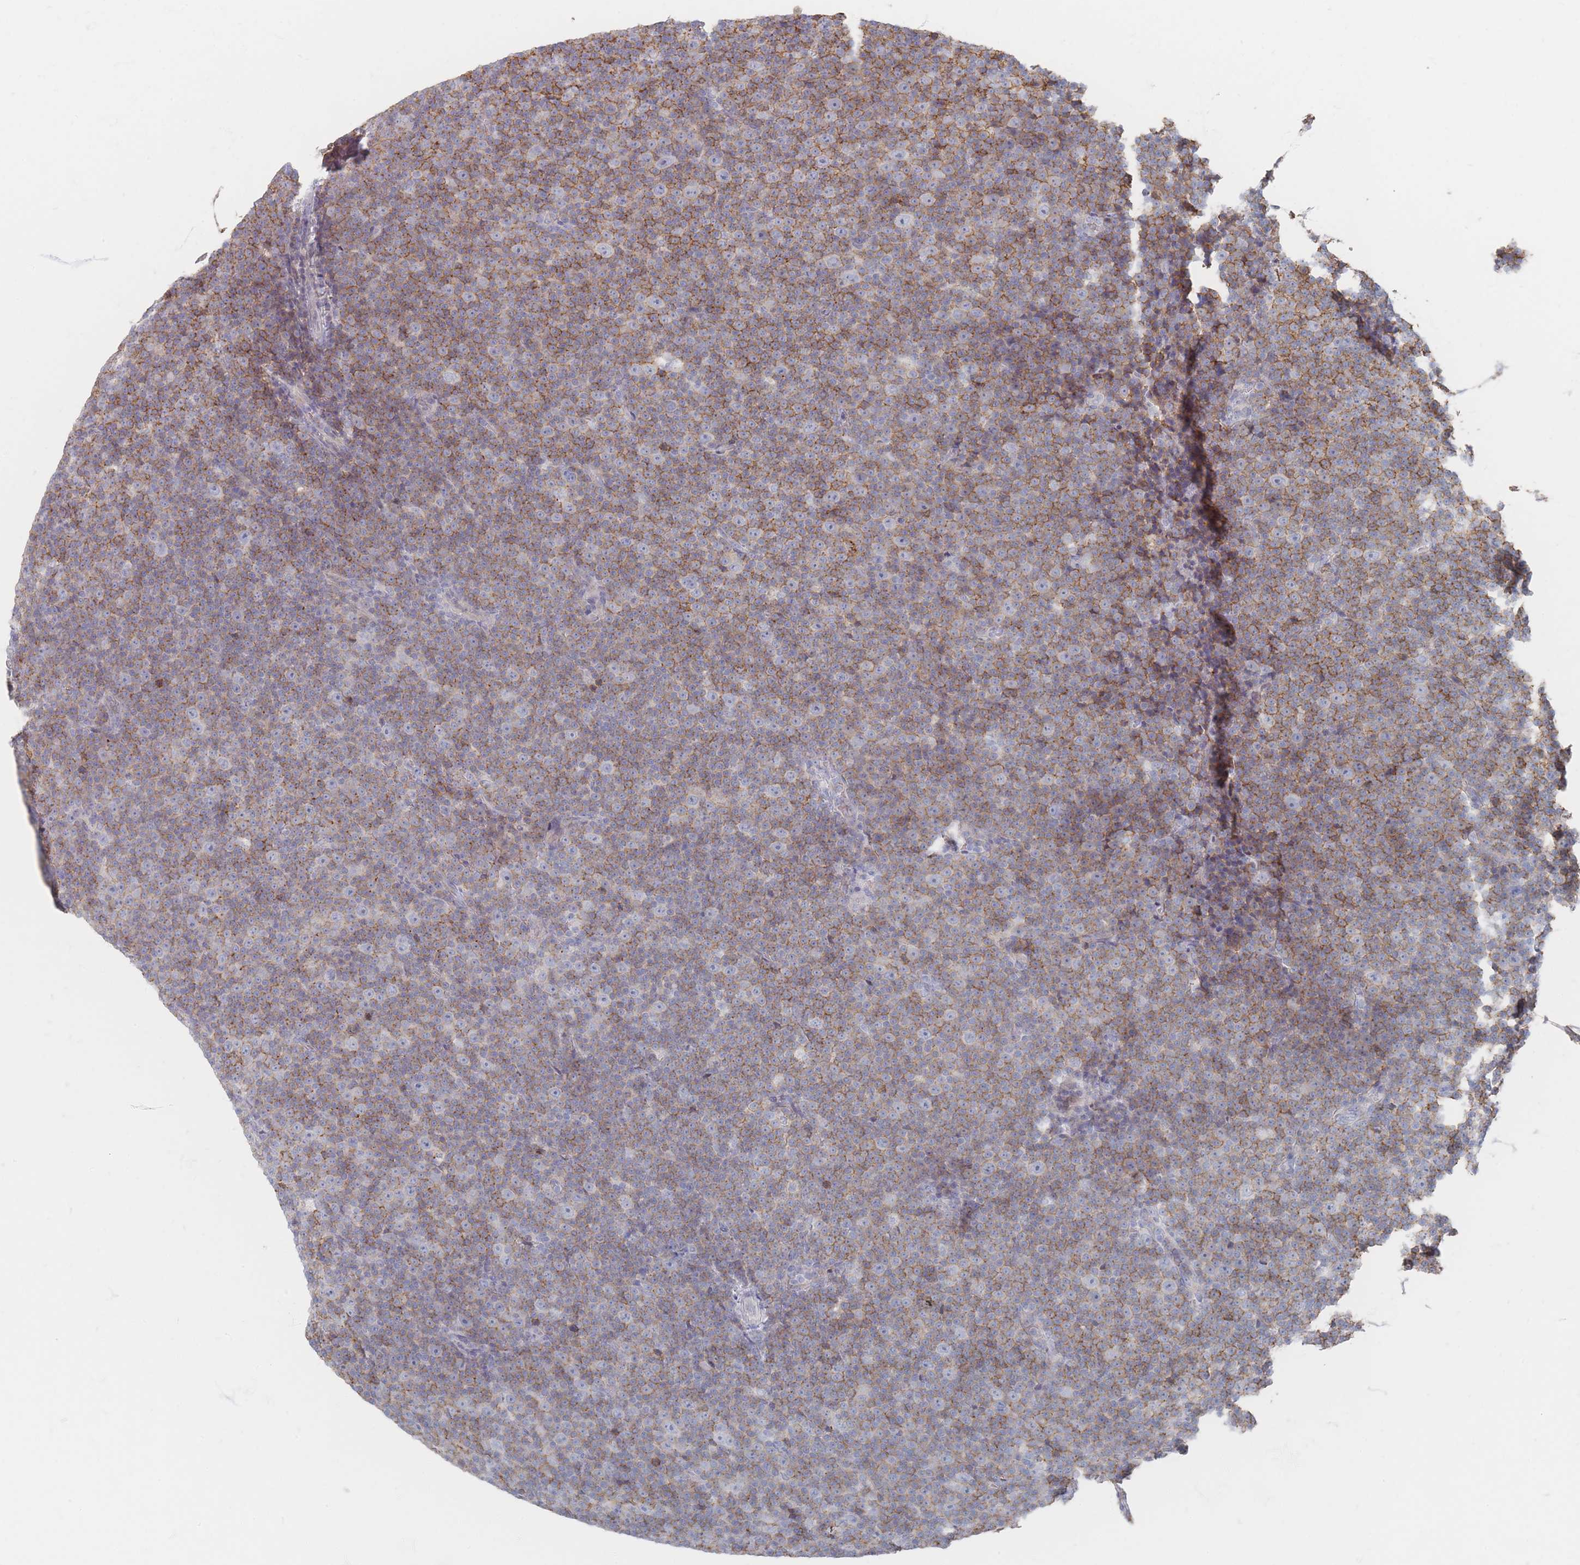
{"staining": {"intensity": "moderate", "quantity": "25%-75%", "location": "cytoplasmic/membranous"}, "tissue": "lymphoma", "cell_type": "Tumor cells", "image_type": "cancer", "snomed": [{"axis": "morphology", "description": "Malignant lymphoma, non-Hodgkin's type, Low grade"}, {"axis": "topography", "description": "Lymph node"}], "caption": "Malignant lymphoma, non-Hodgkin's type (low-grade) stained for a protein demonstrates moderate cytoplasmic/membranous positivity in tumor cells.", "gene": "CD37", "patient": {"sex": "female", "age": 67}}